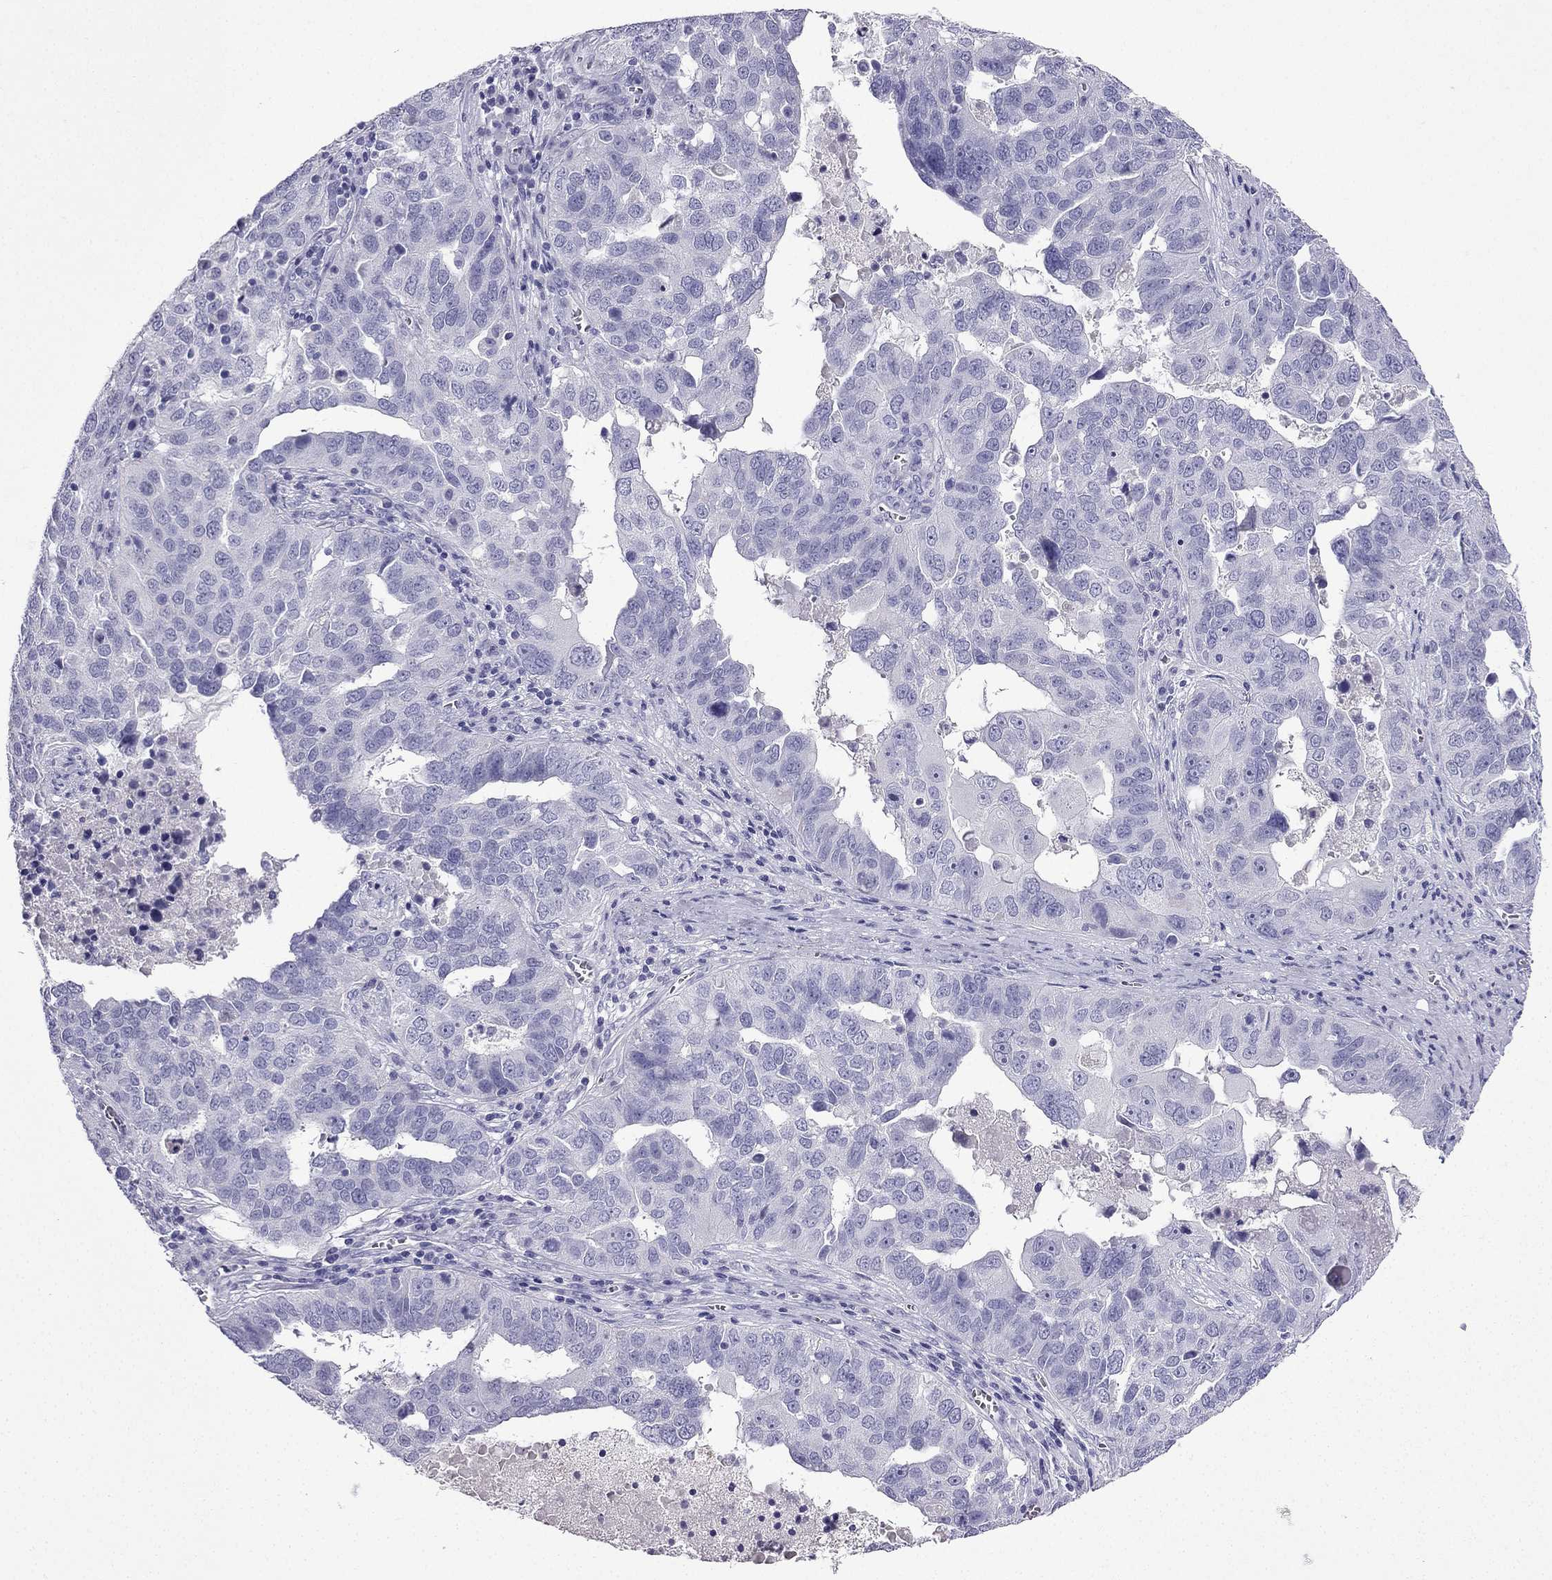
{"staining": {"intensity": "negative", "quantity": "none", "location": "none"}, "tissue": "ovarian cancer", "cell_type": "Tumor cells", "image_type": "cancer", "snomed": [{"axis": "morphology", "description": "Carcinoma, endometroid"}, {"axis": "topography", "description": "Soft tissue"}, {"axis": "topography", "description": "Ovary"}], "caption": "A histopathology image of human ovarian cancer (endometroid carcinoma) is negative for staining in tumor cells. Brightfield microscopy of immunohistochemistry stained with DAB (3,3'-diaminobenzidine) (brown) and hematoxylin (blue), captured at high magnification.", "gene": "NPTX1", "patient": {"sex": "female", "age": 52}}